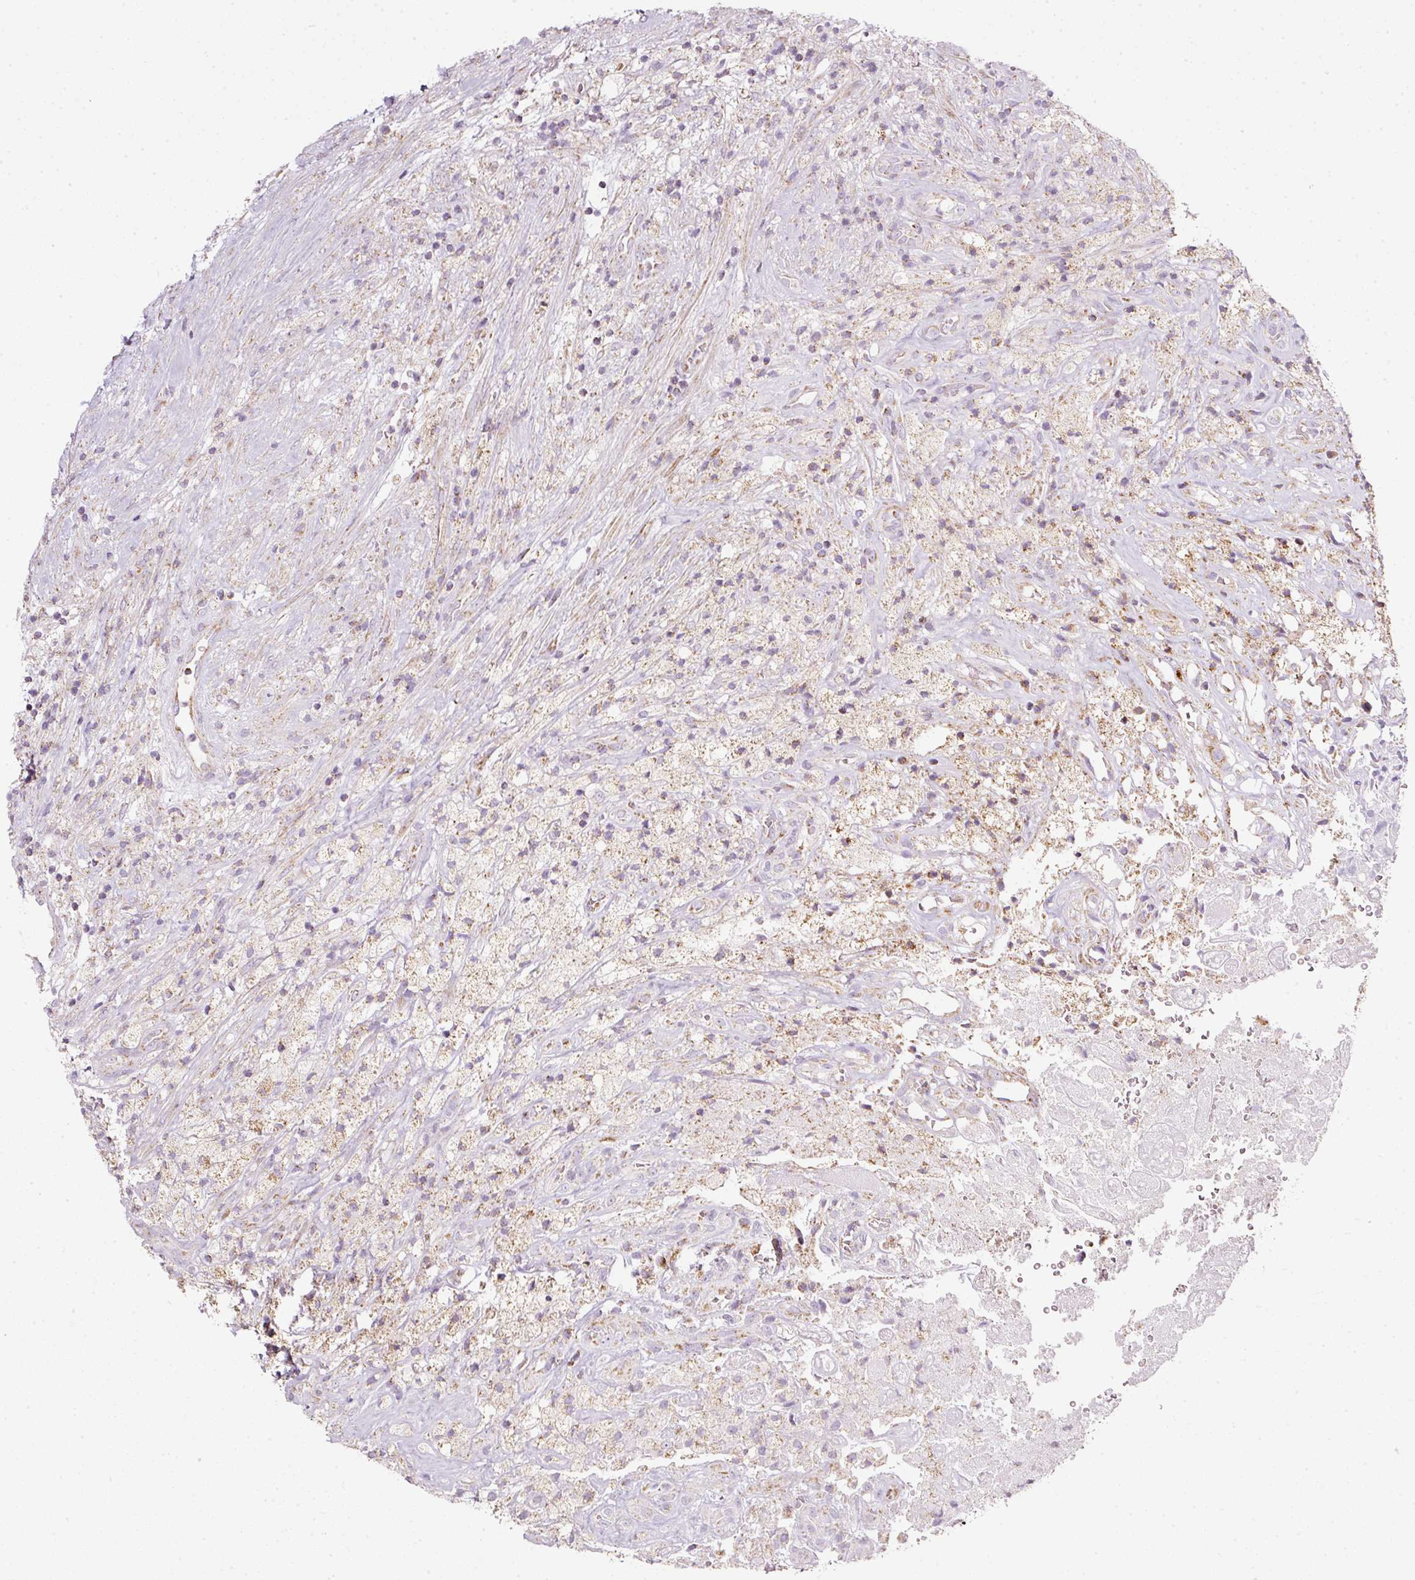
{"staining": {"intensity": "moderate", "quantity": "<25%", "location": "cytoplasmic/membranous"}, "tissue": "glioma", "cell_type": "Tumor cells", "image_type": "cancer", "snomed": [{"axis": "morphology", "description": "Glioma, malignant, High grade"}, {"axis": "topography", "description": "Brain"}], "caption": "A low amount of moderate cytoplasmic/membranous staining is present in approximately <25% of tumor cells in glioma tissue.", "gene": "SDHA", "patient": {"sex": "male", "age": 69}}